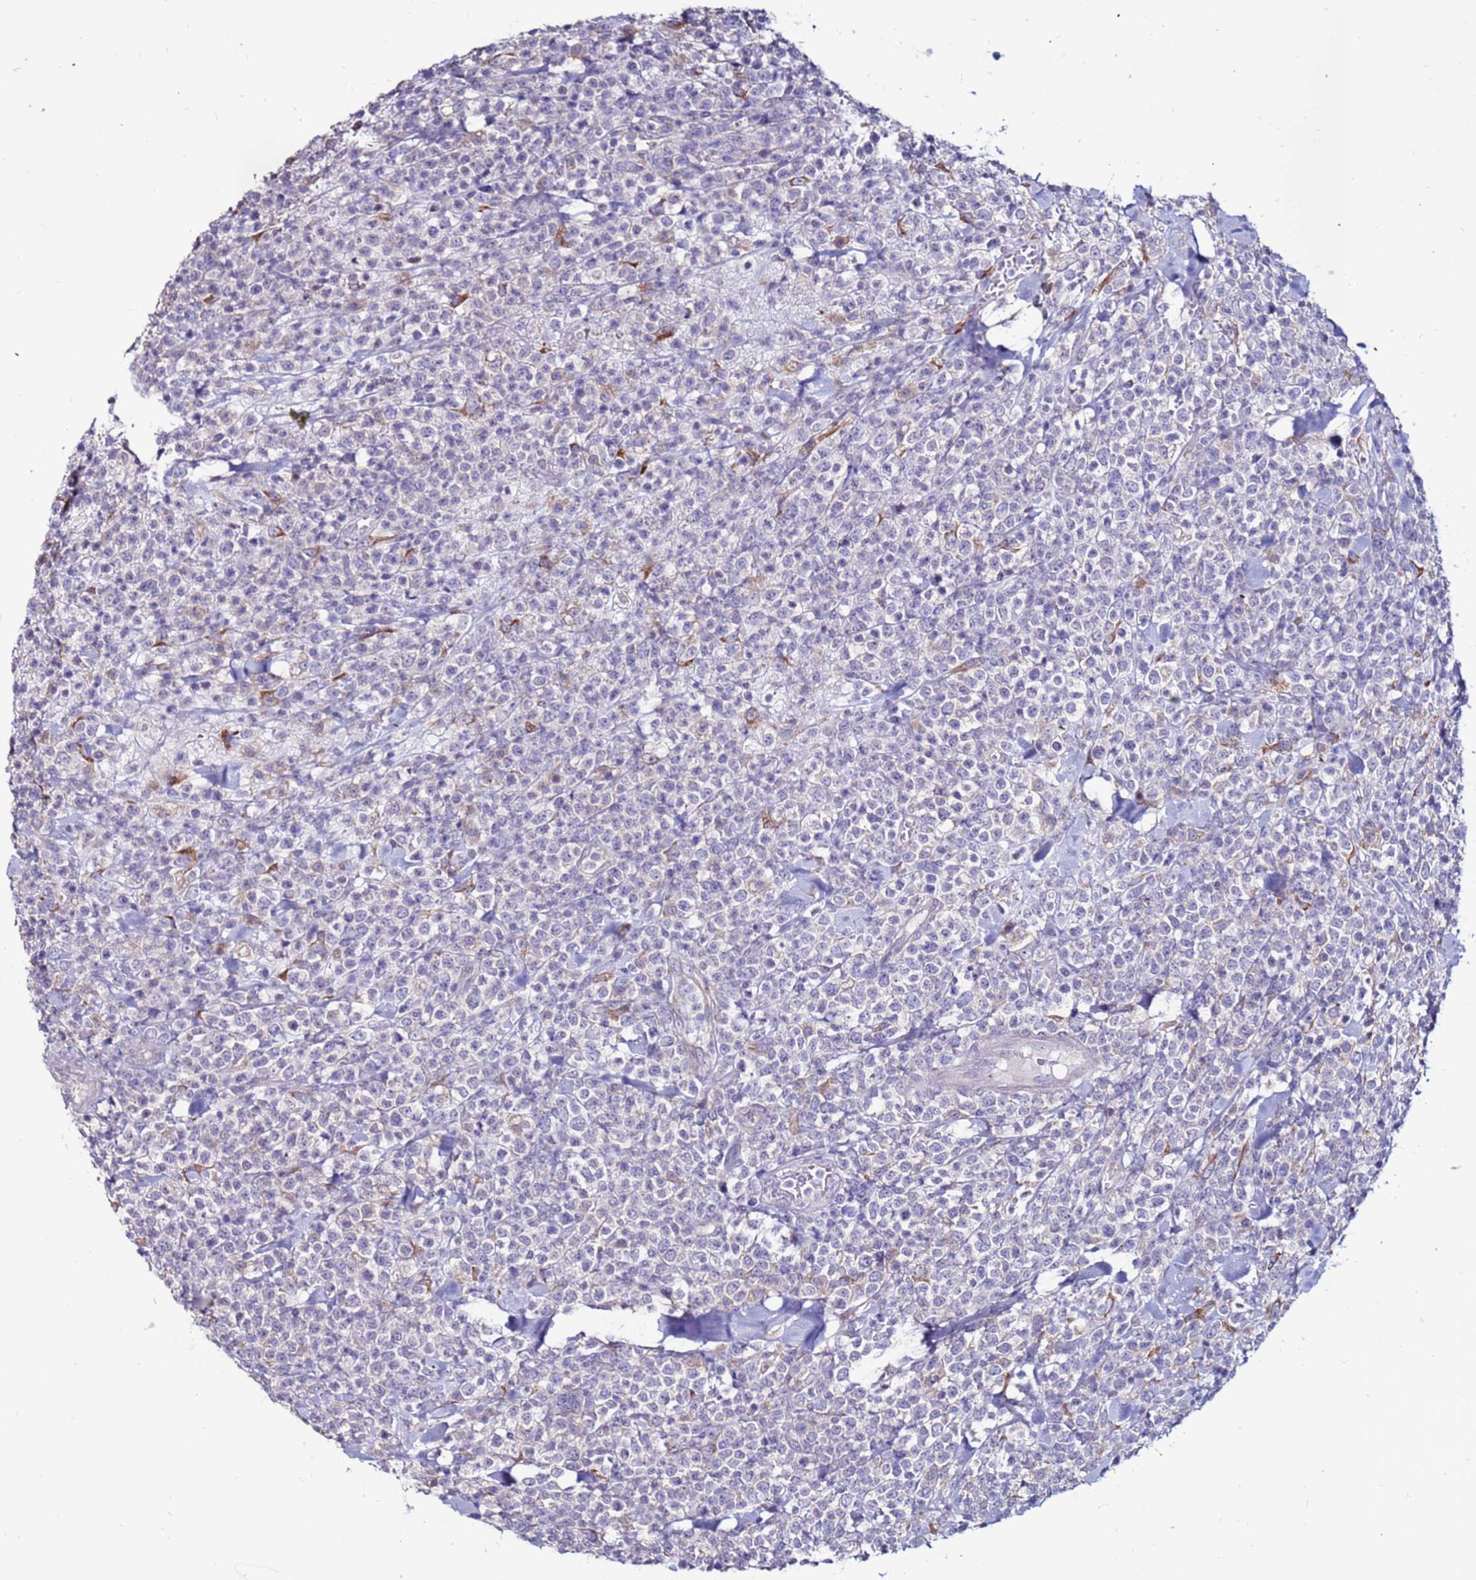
{"staining": {"intensity": "negative", "quantity": "none", "location": "none"}, "tissue": "lymphoma", "cell_type": "Tumor cells", "image_type": "cancer", "snomed": [{"axis": "morphology", "description": "Malignant lymphoma, non-Hodgkin's type, High grade"}, {"axis": "topography", "description": "Colon"}], "caption": "Lymphoma was stained to show a protein in brown. There is no significant expression in tumor cells.", "gene": "SLC44A3", "patient": {"sex": "female", "age": 53}}